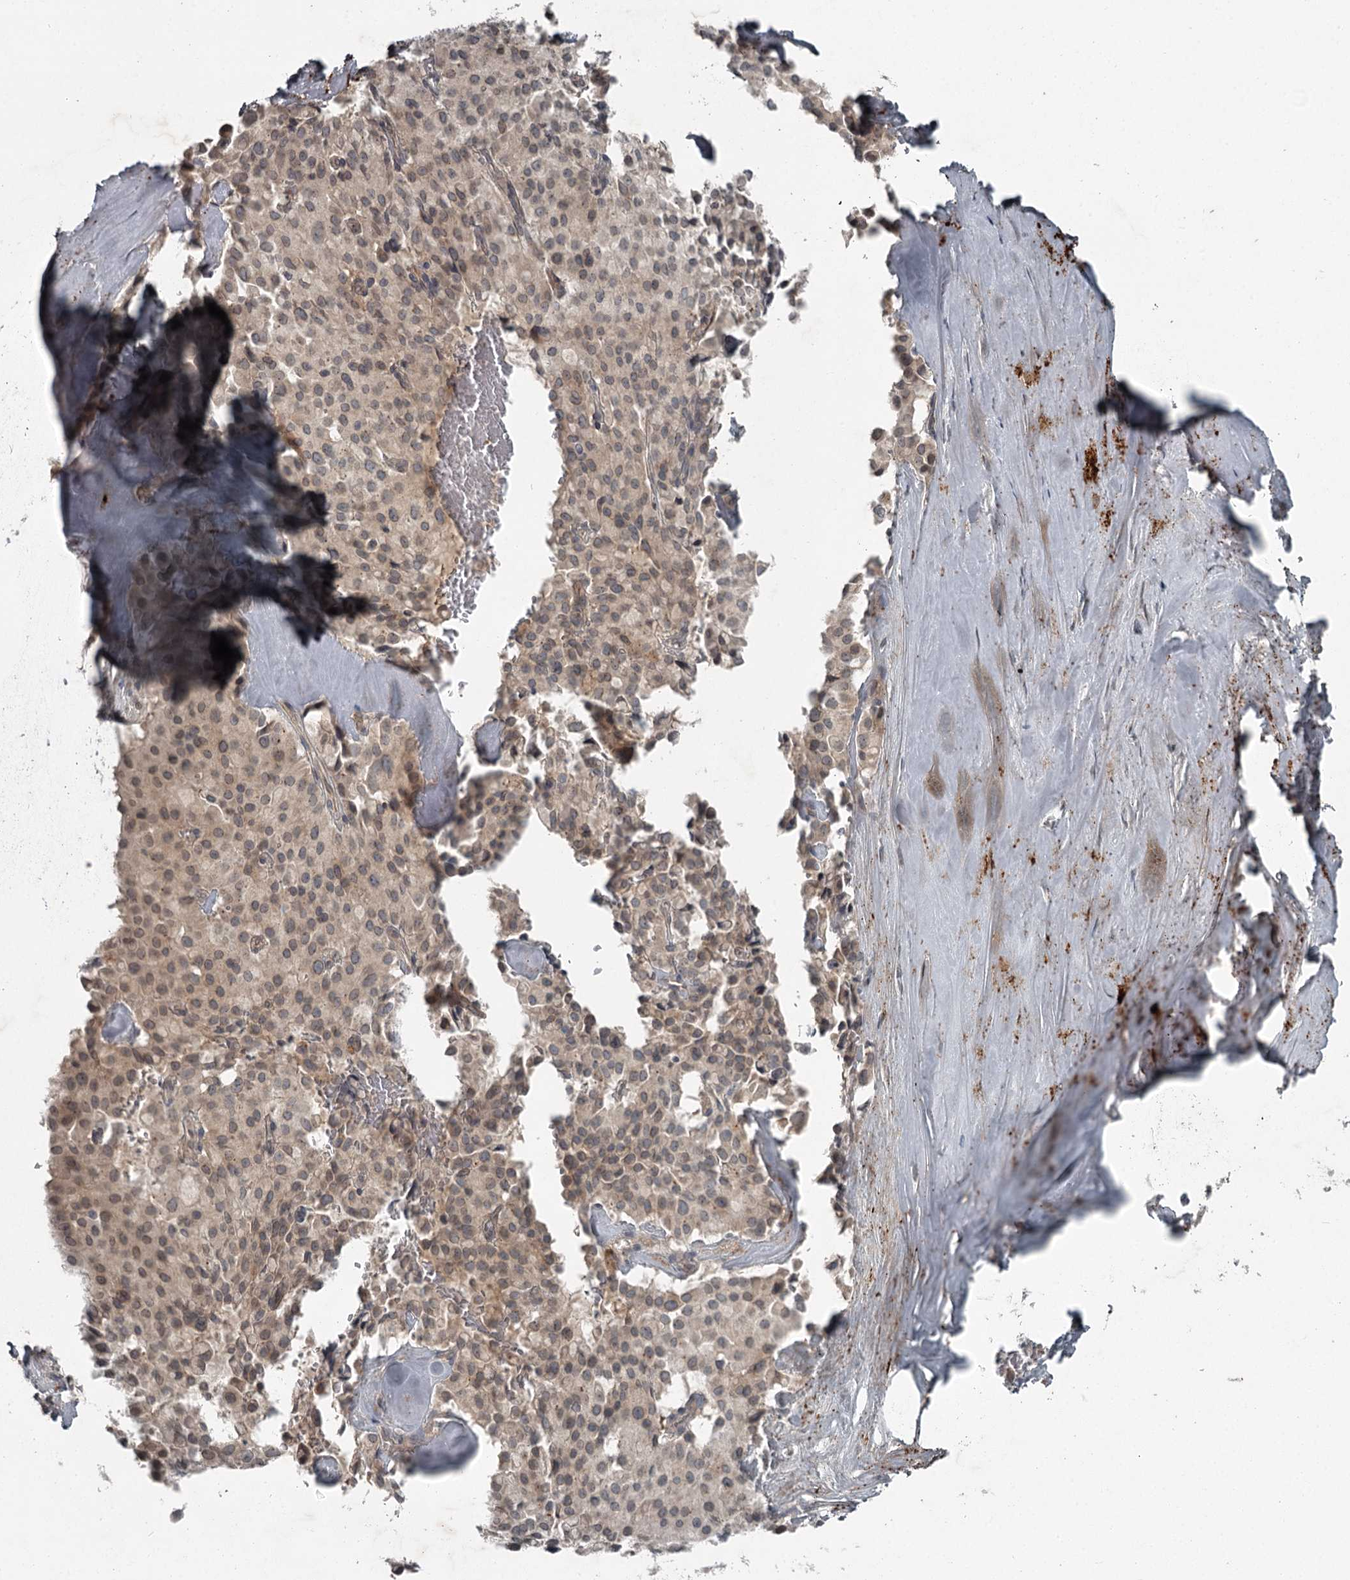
{"staining": {"intensity": "weak", "quantity": "25%-75%", "location": "nuclear"}, "tissue": "pancreatic cancer", "cell_type": "Tumor cells", "image_type": "cancer", "snomed": [{"axis": "morphology", "description": "Adenocarcinoma, NOS"}, {"axis": "topography", "description": "Pancreas"}], "caption": "Pancreatic adenocarcinoma stained with immunohistochemistry exhibits weak nuclear staining in approximately 25%-75% of tumor cells.", "gene": "SLC39A8", "patient": {"sex": "male", "age": 65}}